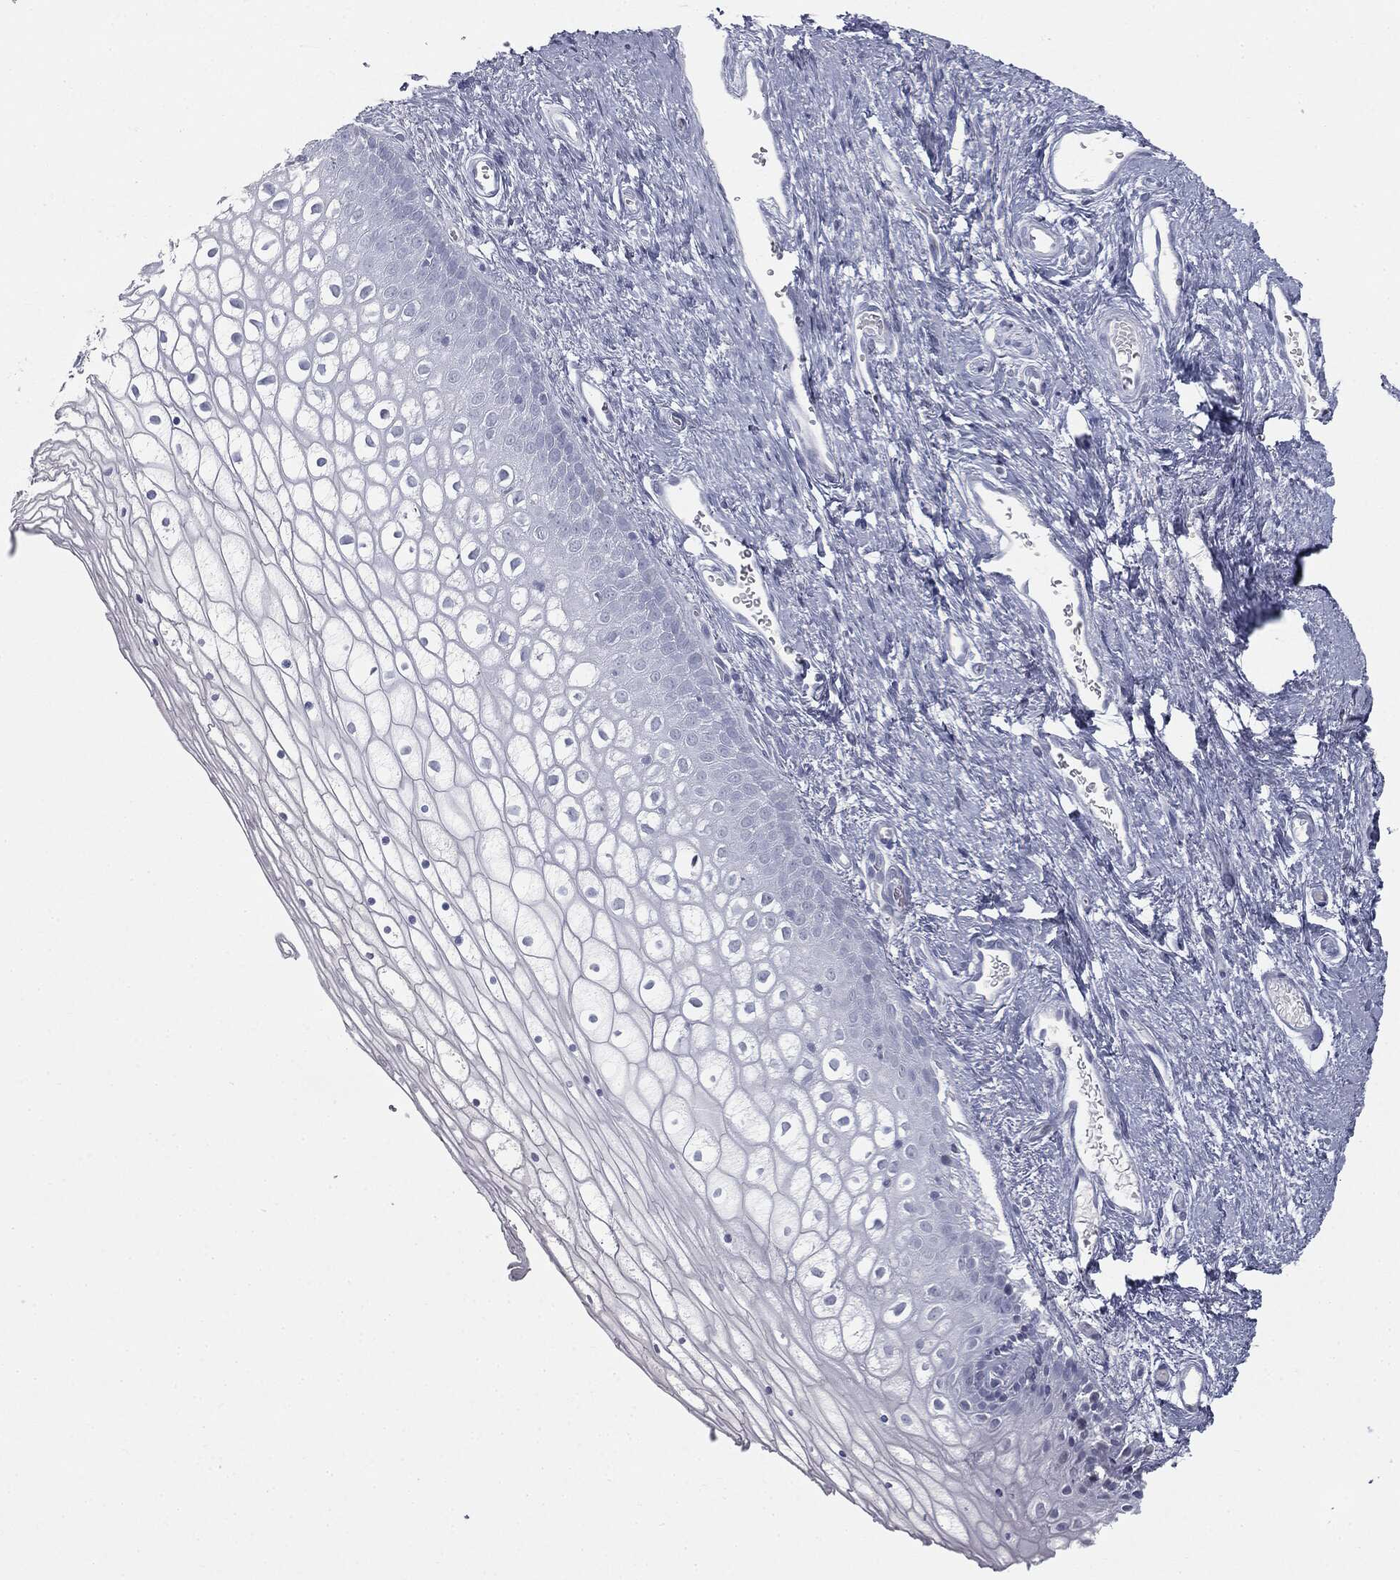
{"staining": {"intensity": "negative", "quantity": "none", "location": "none"}, "tissue": "vagina", "cell_type": "Squamous epithelial cells", "image_type": "normal", "snomed": [{"axis": "morphology", "description": "Normal tissue, NOS"}, {"axis": "topography", "description": "Vagina"}], "caption": "Immunohistochemical staining of benign vagina displays no significant positivity in squamous epithelial cells.", "gene": "TPO", "patient": {"sex": "female", "age": 32}}